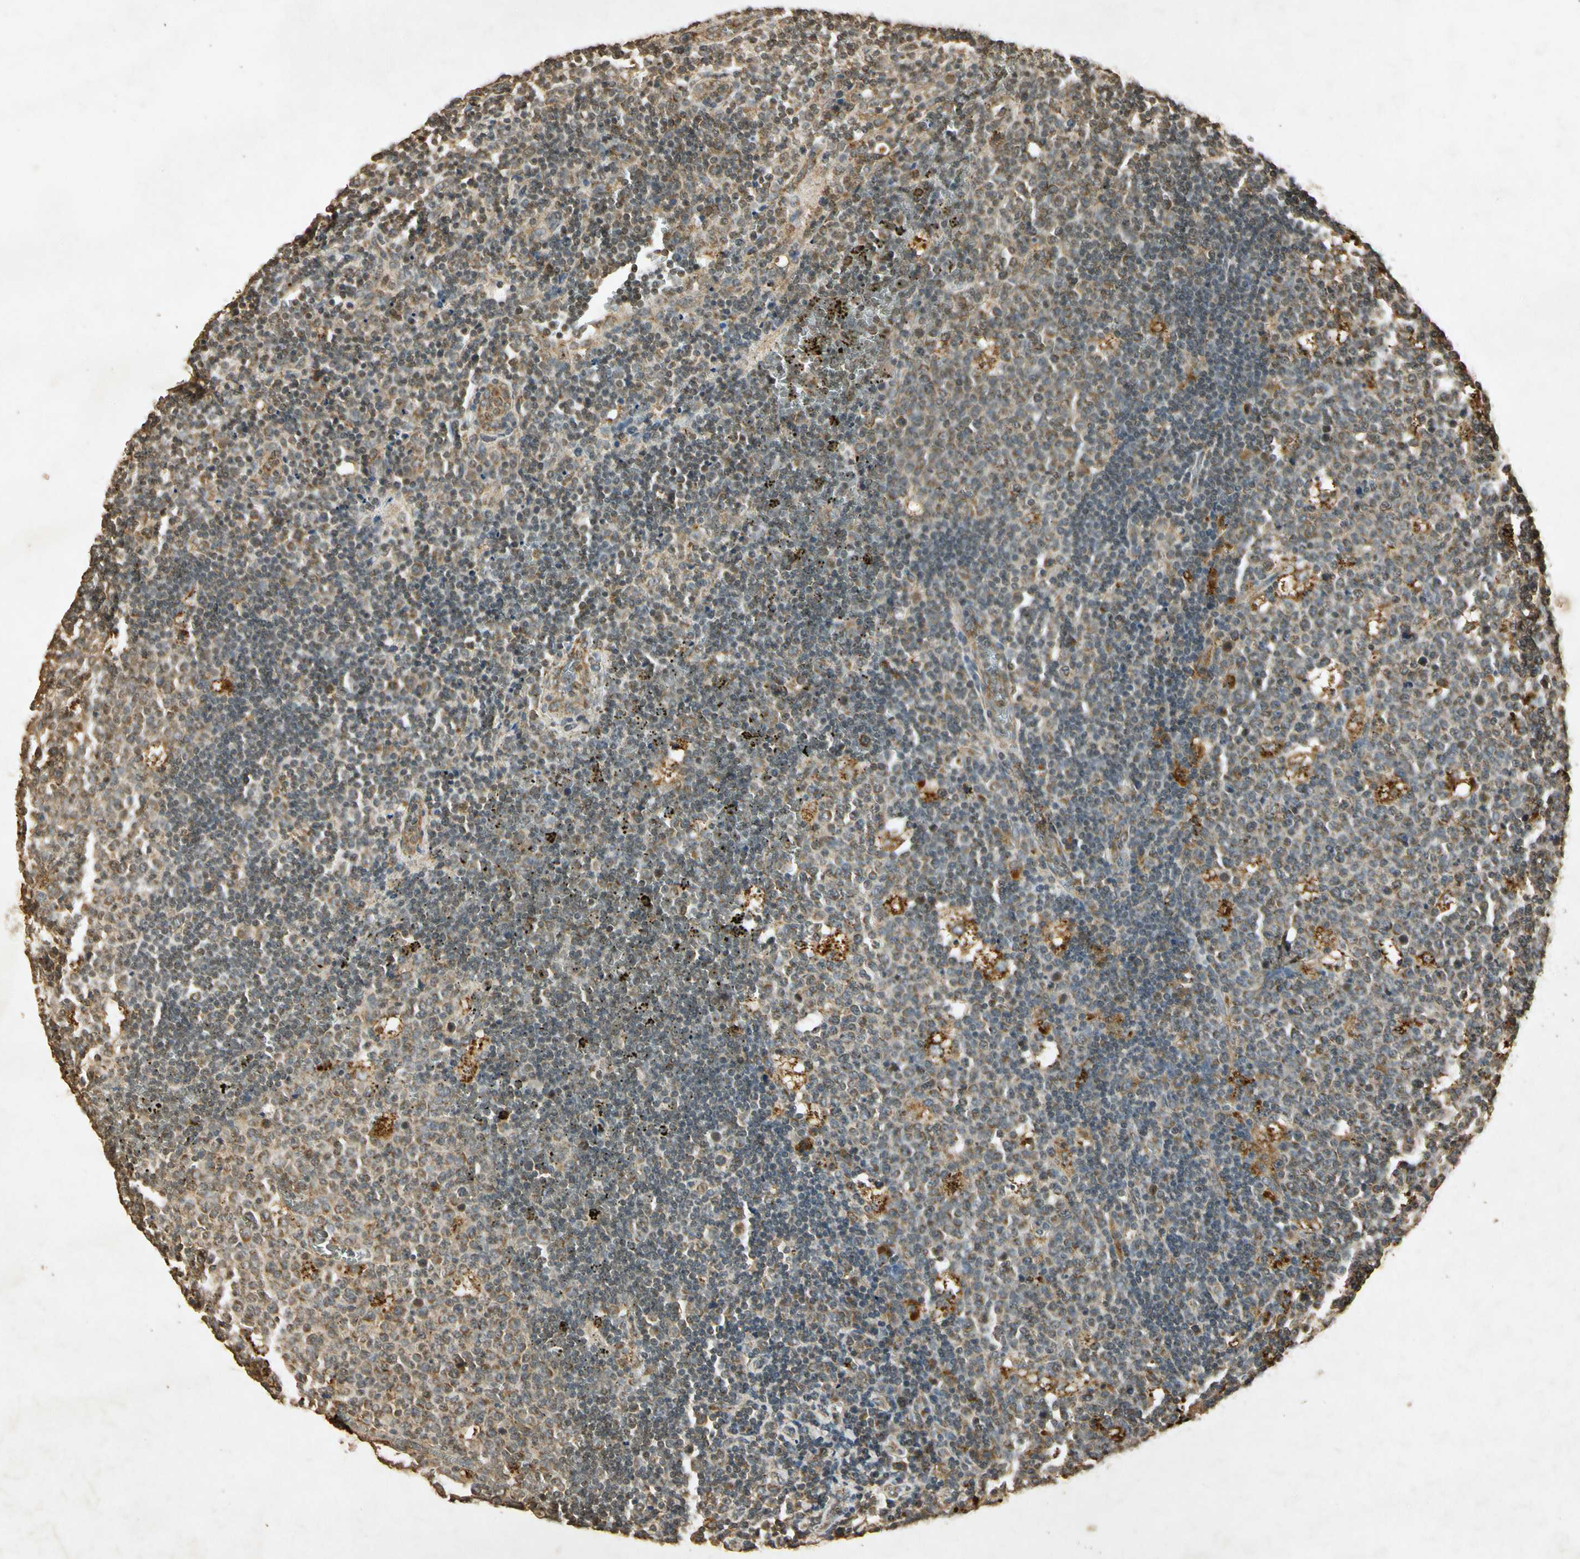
{"staining": {"intensity": "moderate", "quantity": "25%-75%", "location": "cytoplasmic/membranous"}, "tissue": "lymph node", "cell_type": "Germinal center cells", "image_type": "normal", "snomed": [{"axis": "morphology", "description": "Normal tissue, NOS"}, {"axis": "topography", "description": "Lymph node"}, {"axis": "topography", "description": "Salivary gland"}], "caption": "IHC (DAB (3,3'-diaminobenzidine)) staining of normal lymph node displays moderate cytoplasmic/membranous protein staining in about 25%-75% of germinal center cells.", "gene": "PRDX3", "patient": {"sex": "male", "age": 8}}